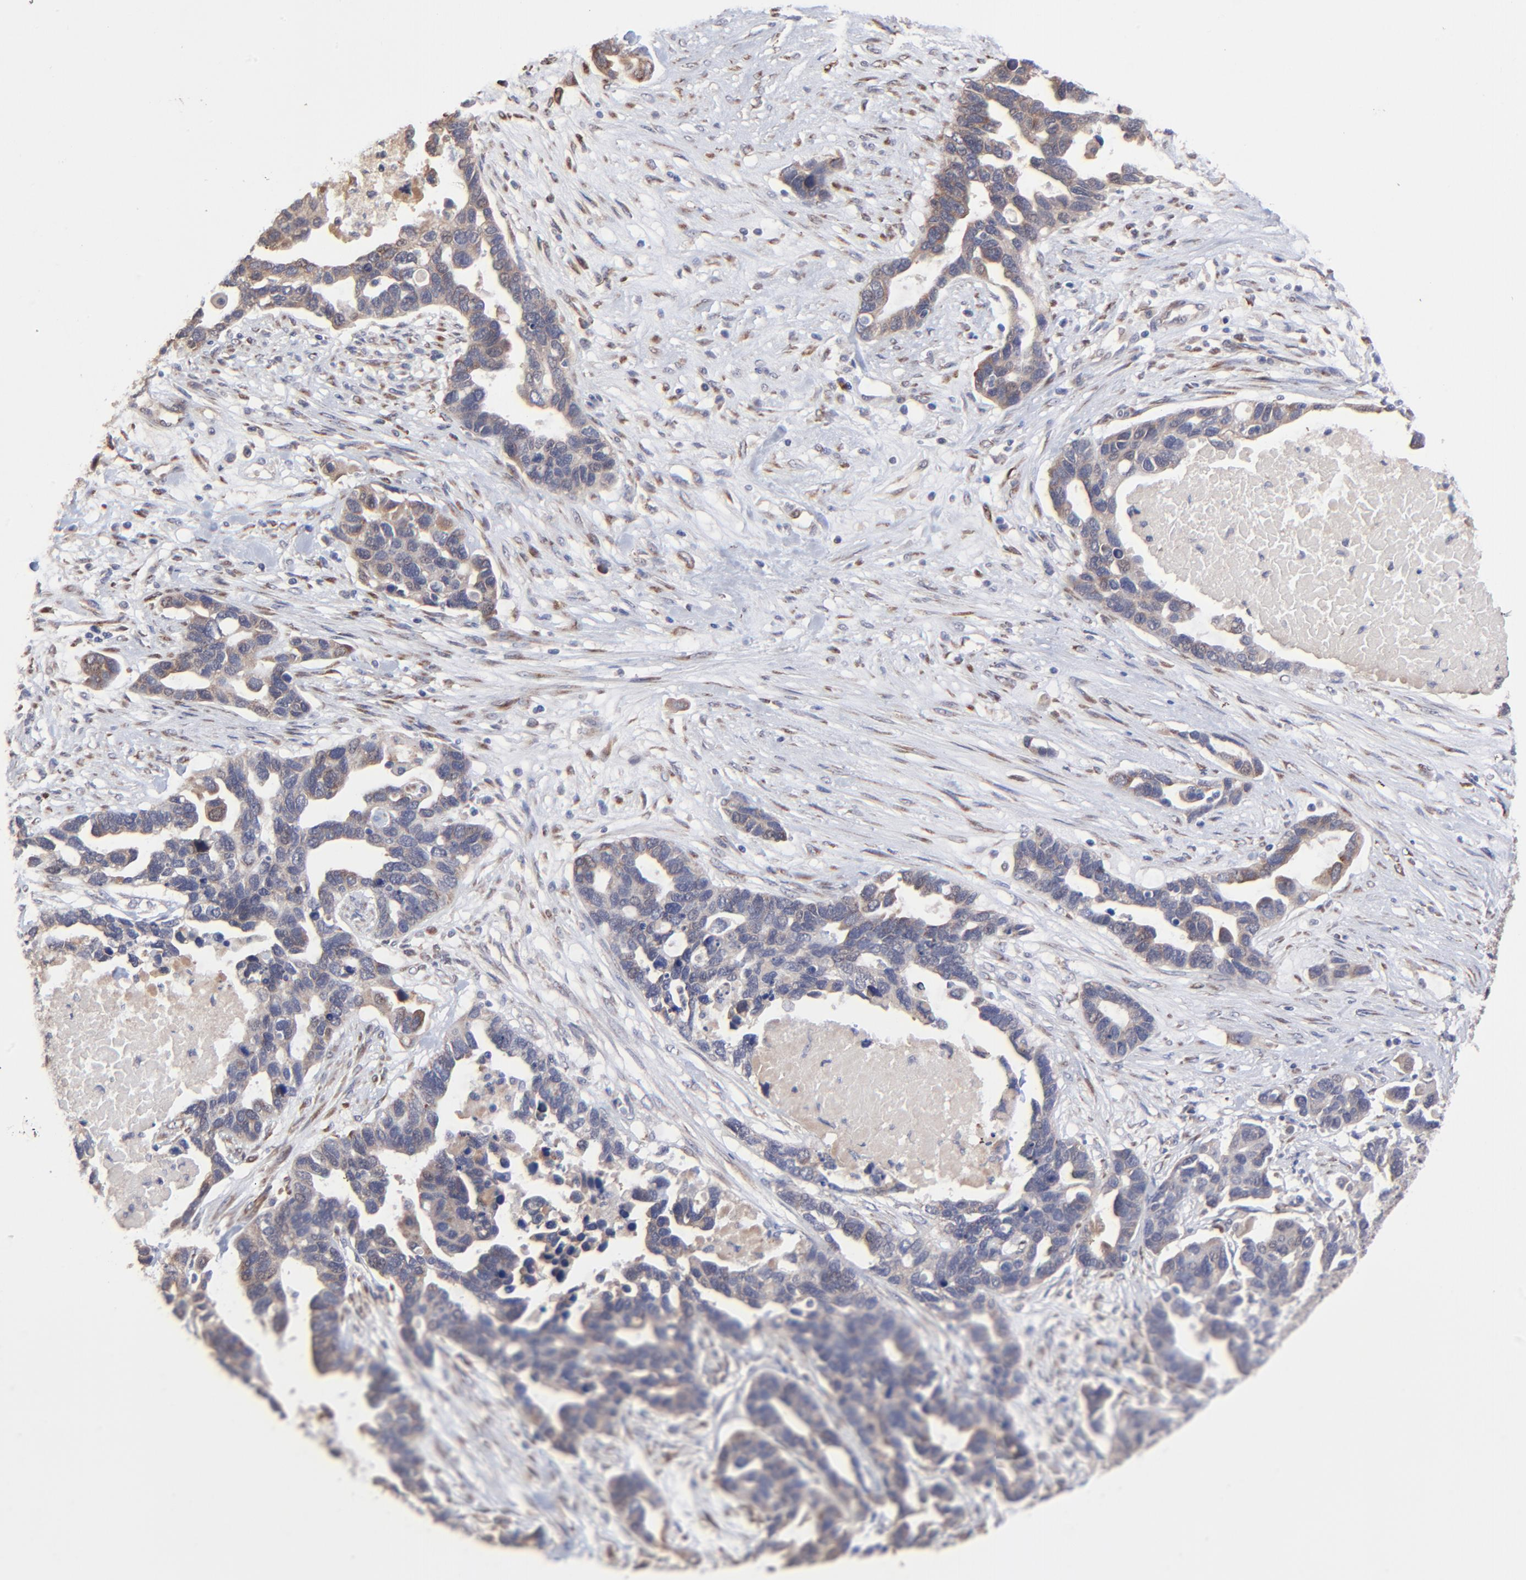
{"staining": {"intensity": "weak", "quantity": "25%-75%", "location": "cytoplasmic/membranous"}, "tissue": "ovarian cancer", "cell_type": "Tumor cells", "image_type": "cancer", "snomed": [{"axis": "morphology", "description": "Cystadenocarcinoma, serous, NOS"}, {"axis": "topography", "description": "Ovary"}], "caption": "Human ovarian cancer (serous cystadenocarcinoma) stained with a protein marker demonstrates weak staining in tumor cells.", "gene": "CHL1", "patient": {"sex": "female", "age": 54}}